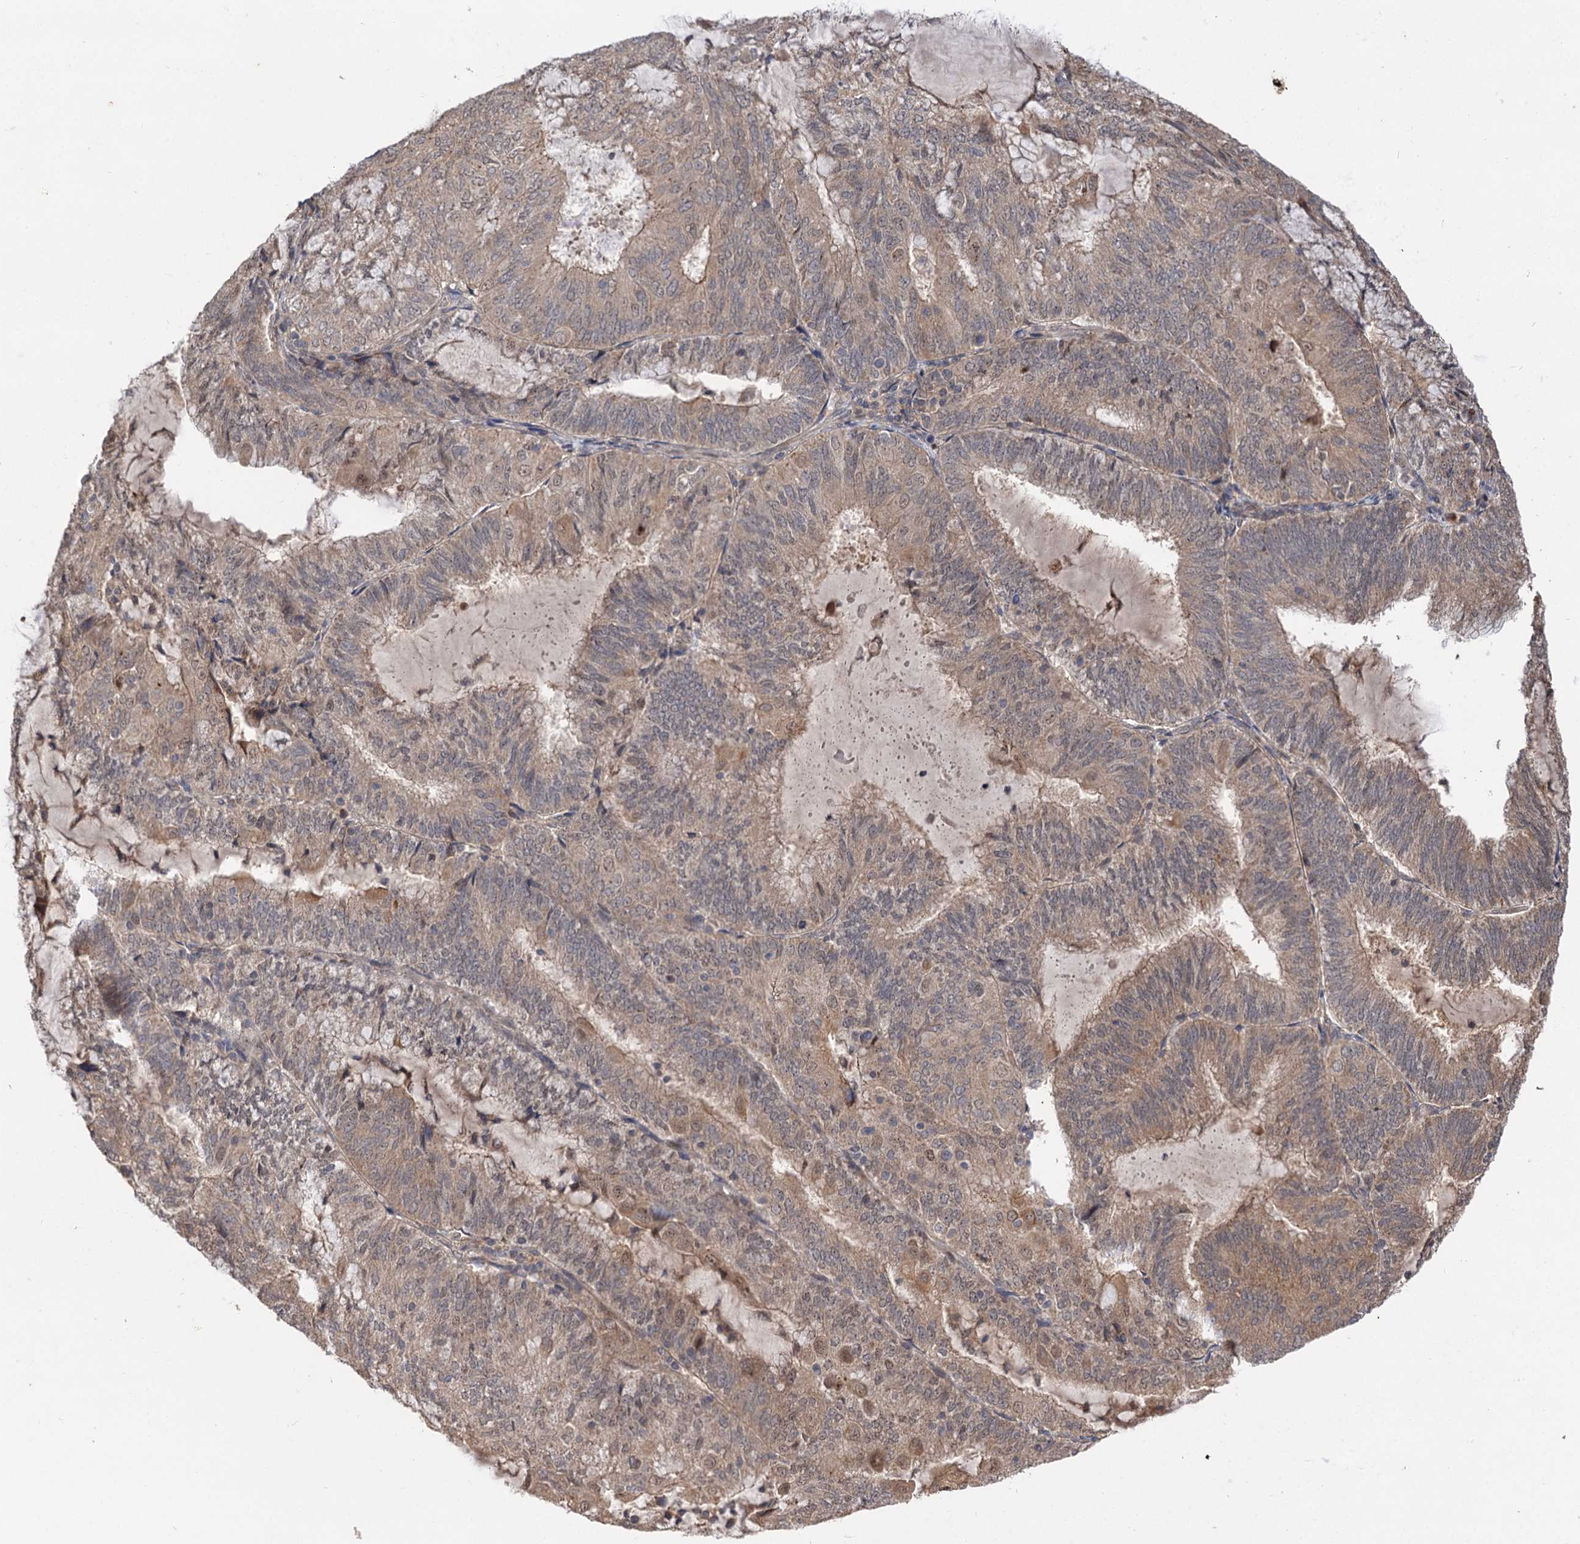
{"staining": {"intensity": "weak", "quantity": ">75%", "location": "cytoplasmic/membranous"}, "tissue": "endometrial cancer", "cell_type": "Tumor cells", "image_type": "cancer", "snomed": [{"axis": "morphology", "description": "Adenocarcinoma, NOS"}, {"axis": "topography", "description": "Endometrium"}], "caption": "Endometrial cancer (adenocarcinoma) stained for a protein (brown) reveals weak cytoplasmic/membranous positive staining in approximately >75% of tumor cells.", "gene": "FBXW8", "patient": {"sex": "female", "age": 81}}